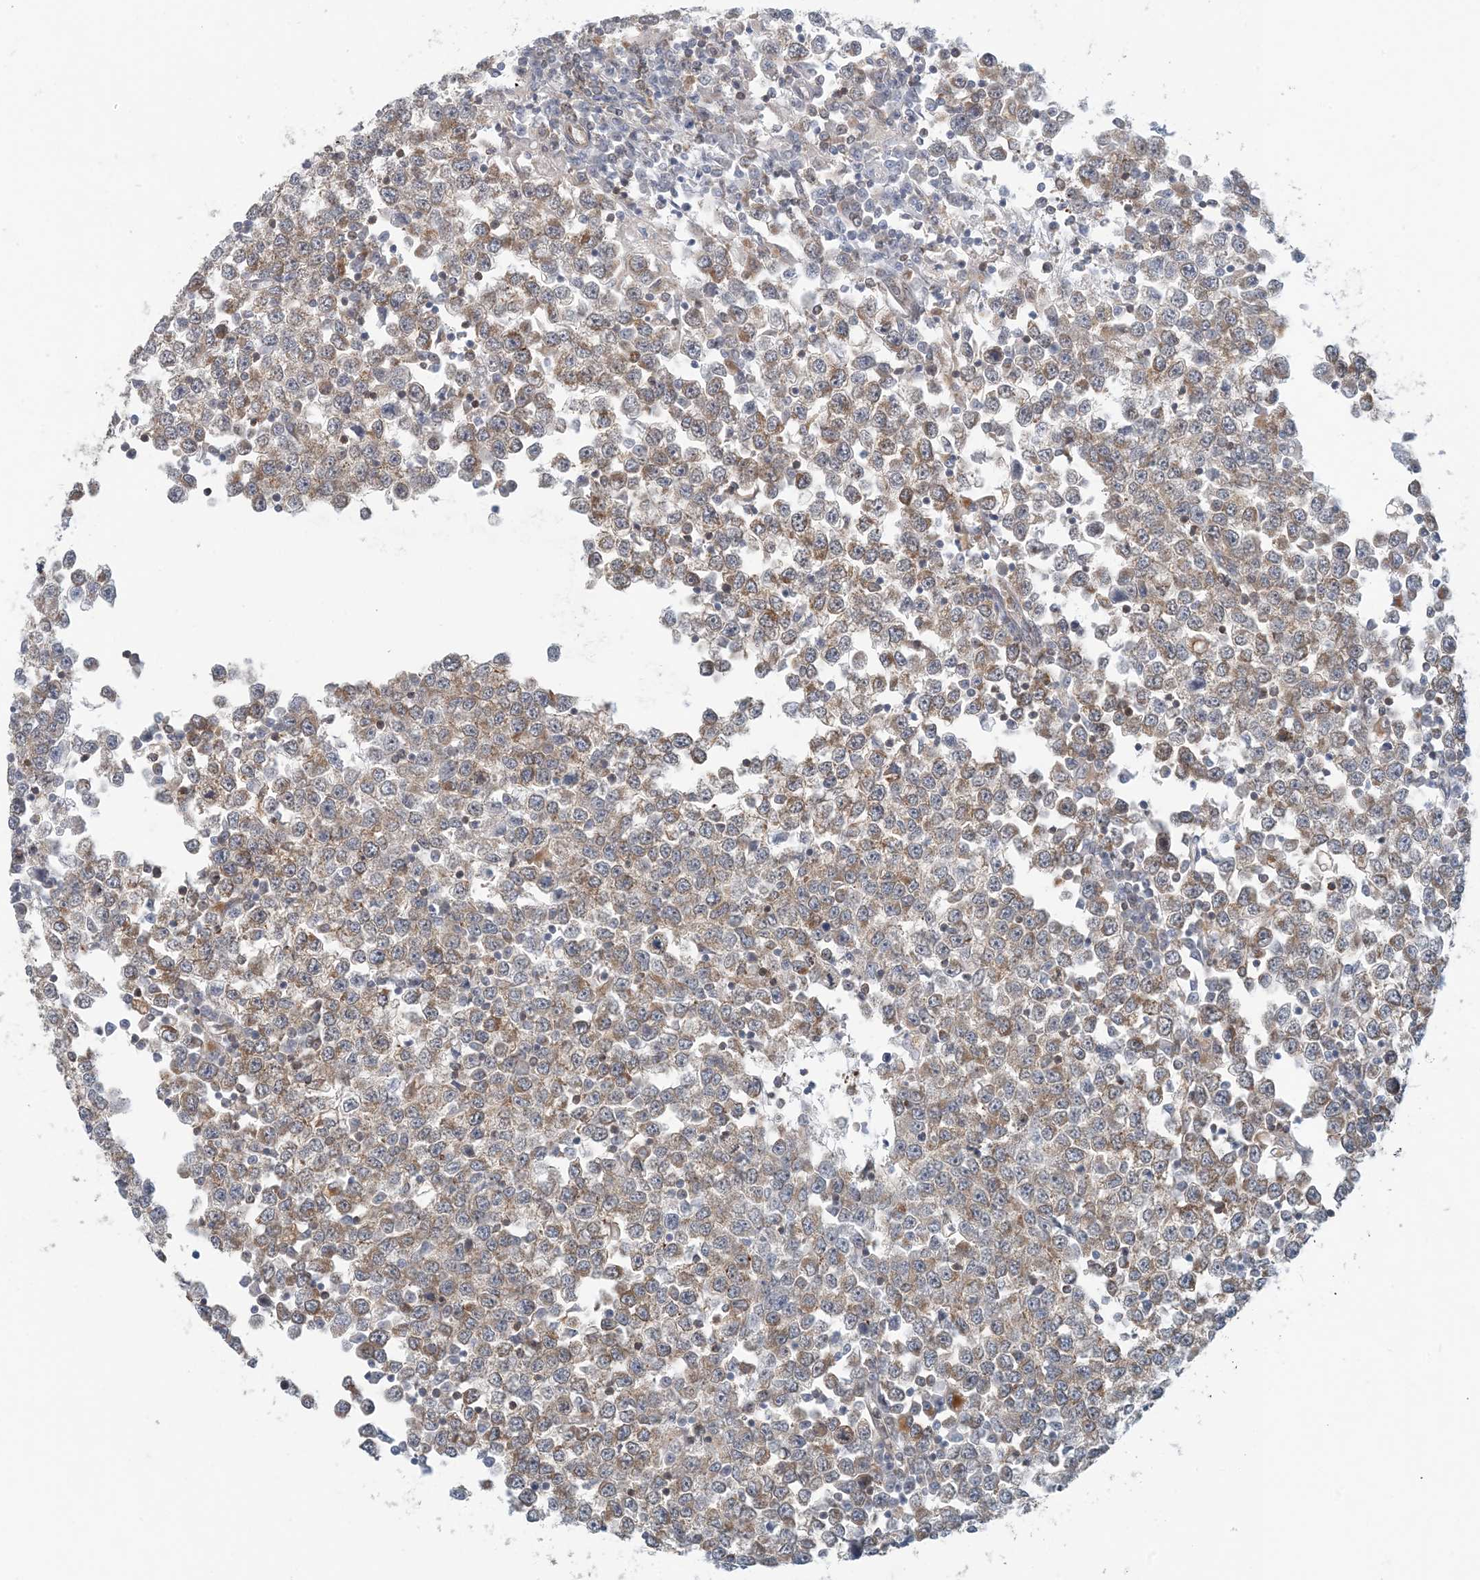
{"staining": {"intensity": "moderate", "quantity": "25%-75%", "location": "cytoplasmic/membranous"}, "tissue": "testis cancer", "cell_type": "Tumor cells", "image_type": "cancer", "snomed": [{"axis": "morphology", "description": "Seminoma, NOS"}, {"axis": "topography", "description": "Testis"}], "caption": "This is an image of immunohistochemistry staining of testis cancer, which shows moderate staining in the cytoplasmic/membranous of tumor cells.", "gene": "ATP13A2", "patient": {"sex": "male", "age": 65}}